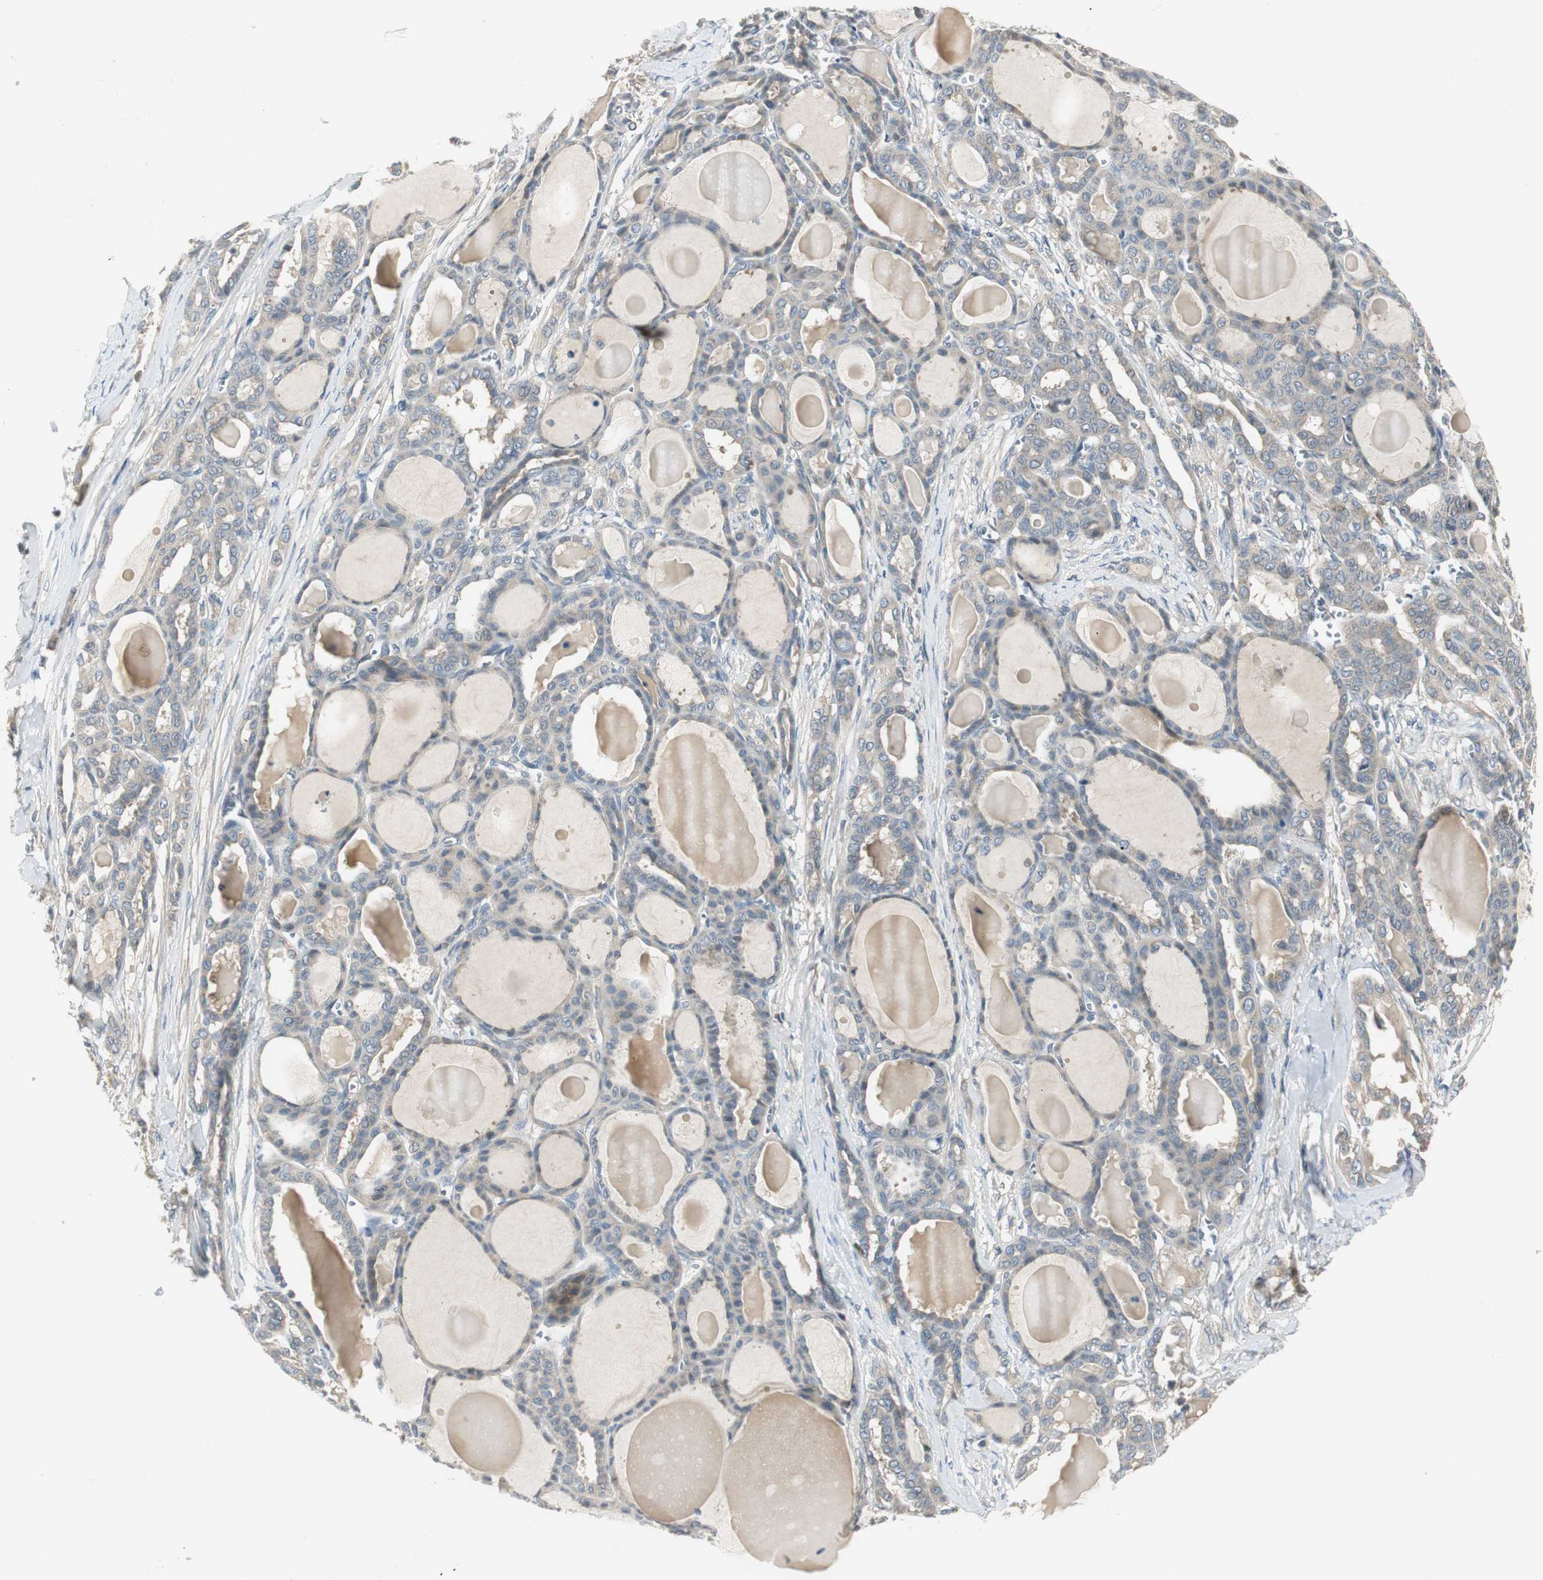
{"staining": {"intensity": "weak", "quantity": ">75%", "location": "cytoplasmic/membranous"}, "tissue": "thyroid cancer", "cell_type": "Tumor cells", "image_type": "cancer", "snomed": [{"axis": "morphology", "description": "Carcinoma, NOS"}, {"axis": "topography", "description": "Thyroid gland"}], "caption": "Immunohistochemistry micrograph of neoplastic tissue: human thyroid cancer (carcinoma) stained using immunohistochemistry (IHC) exhibits low levels of weak protein expression localized specifically in the cytoplasmic/membranous of tumor cells, appearing as a cytoplasmic/membranous brown color.", "gene": "PRKAA1", "patient": {"sex": "female", "age": 91}}